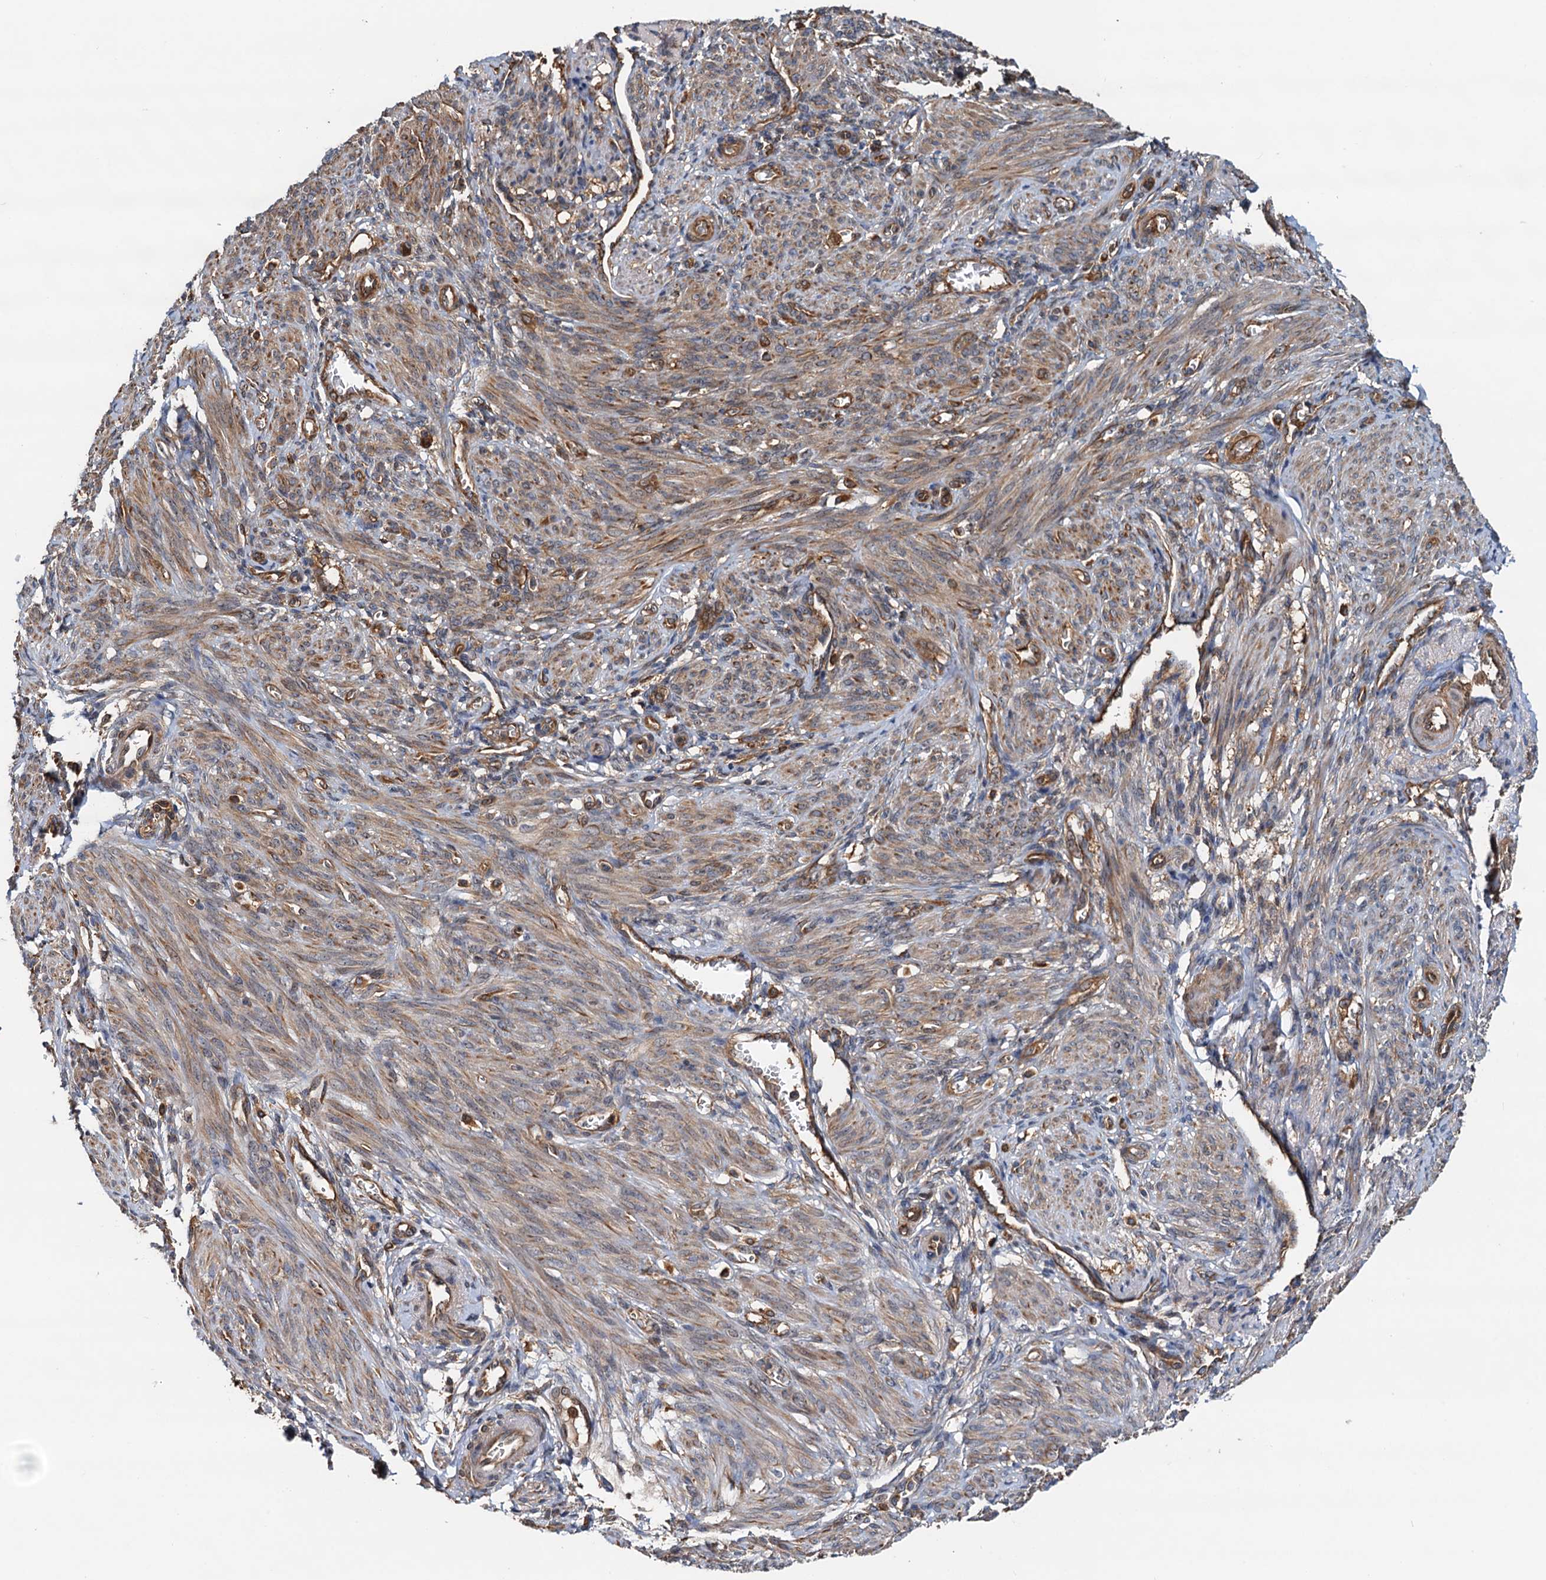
{"staining": {"intensity": "moderate", "quantity": "25%-75%", "location": "cytoplasmic/membranous"}, "tissue": "smooth muscle", "cell_type": "Smooth muscle cells", "image_type": "normal", "snomed": [{"axis": "morphology", "description": "Normal tissue, NOS"}, {"axis": "topography", "description": "Smooth muscle"}], "caption": "This micrograph exhibits IHC staining of normal smooth muscle, with medium moderate cytoplasmic/membranous positivity in about 25%-75% of smooth muscle cells.", "gene": "USP6NL", "patient": {"sex": "female", "age": 39}}